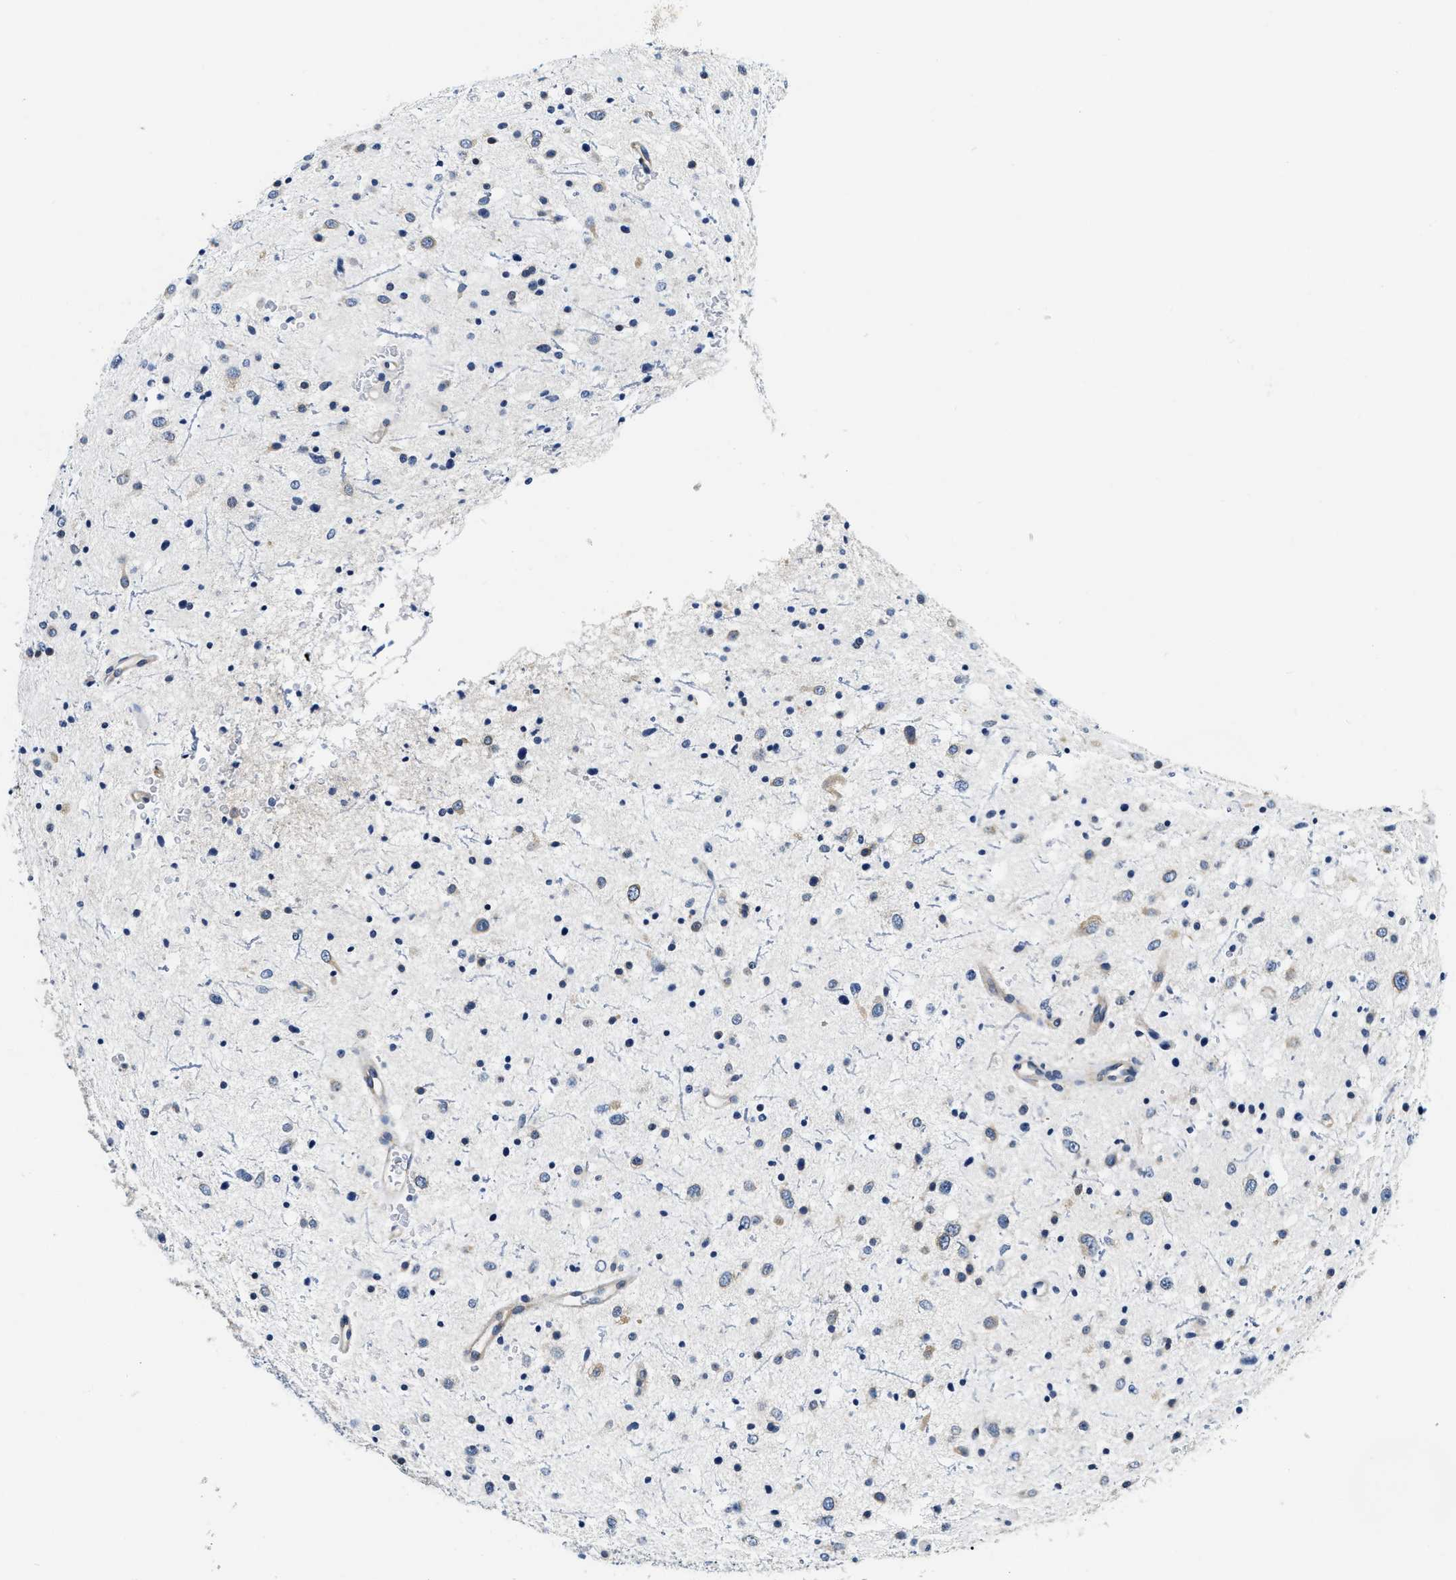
{"staining": {"intensity": "weak", "quantity": "<25%", "location": "cytoplasmic/membranous"}, "tissue": "glioma", "cell_type": "Tumor cells", "image_type": "cancer", "snomed": [{"axis": "morphology", "description": "Glioma, malignant, Low grade"}, {"axis": "topography", "description": "Brain"}], "caption": "This is an IHC image of human glioma. There is no positivity in tumor cells.", "gene": "EIF2AK2", "patient": {"sex": "female", "age": 37}}